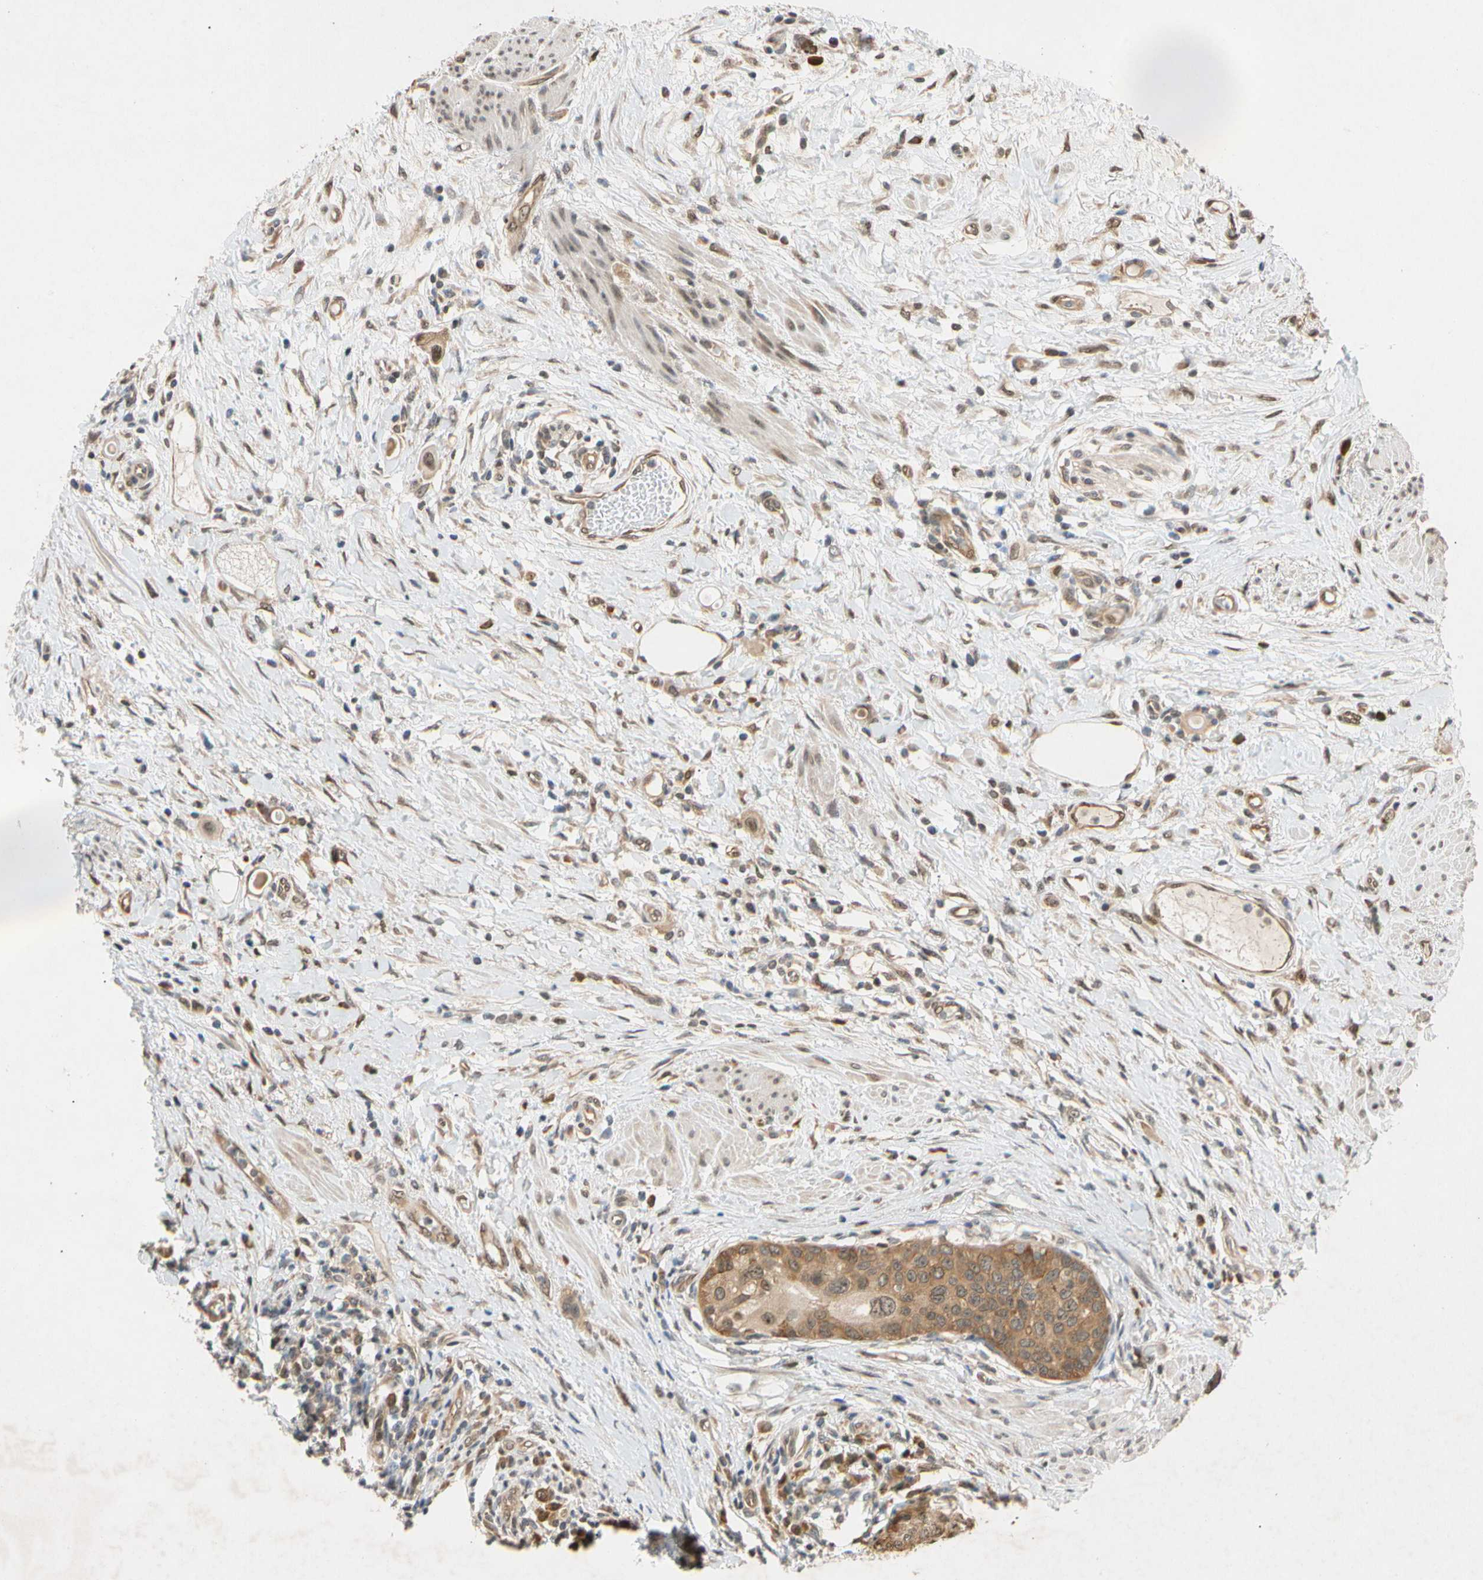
{"staining": {"intensity": "moderate", "quantity": ">75%", "location": "nuclear"}, "tissue": "urothelial cancer", "cell_type": "Tumor cells", "image_type": "cancer", "snomed": [{"axis": "morphology", "description": "Urothelial carcinoma, High grade"}, {"axis": "topography", "description": "Urinary bladder"}], "caption": "Tumor cells demonstrate medium levels of moderate nuclear expression in approximately >75% of cells in high-grade urothelial carcinoma.", "gene": "EIF1AX", "patient": {"sex": "female", "age": 56}}